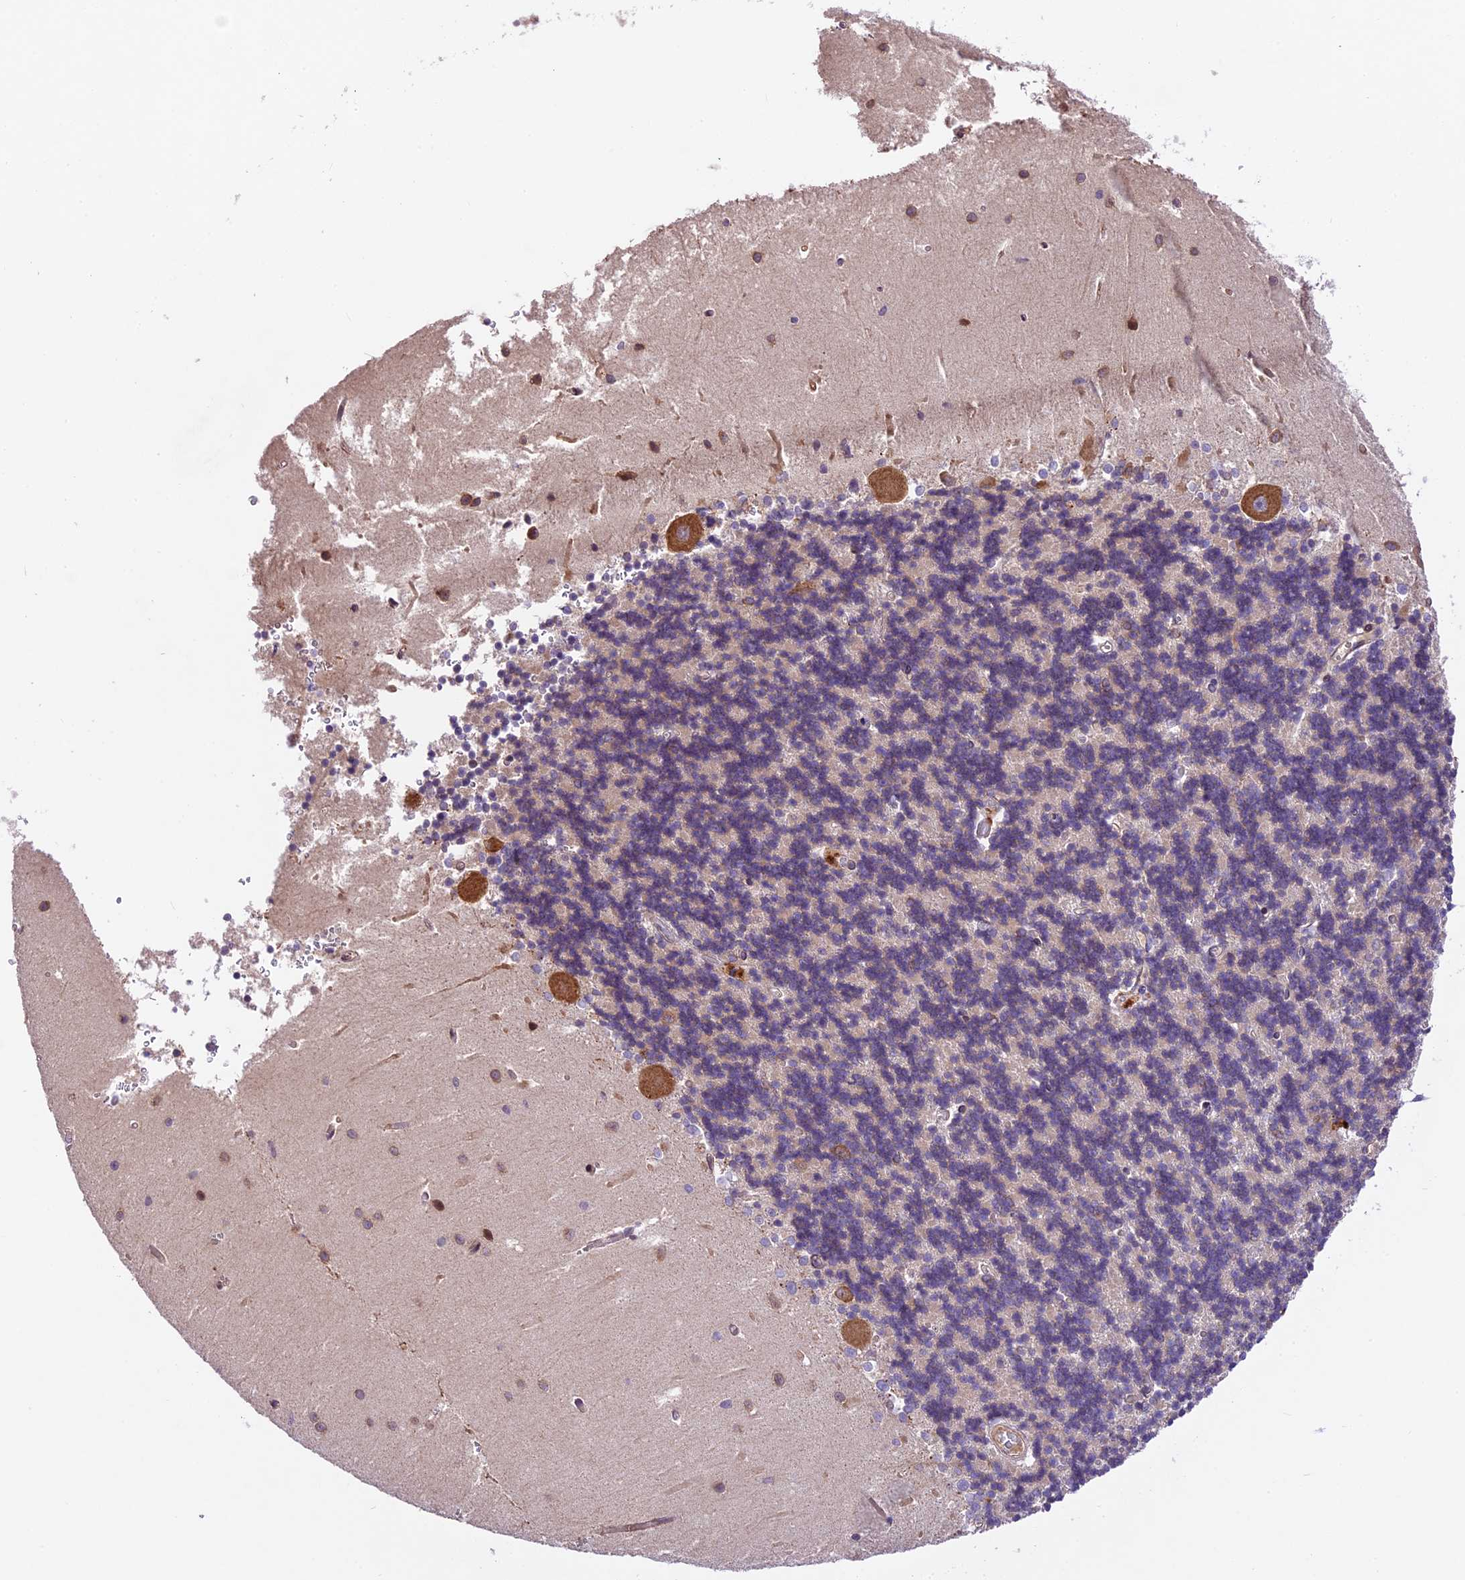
{"staining": {"intensity": "weak", "quantity": "<25%", "location": "cytoplasmic/membranous"}, "tissue": "cerebellum", "cell_type": "Cells in granular layer", "image_type": "normal", "snomed": [{"axis": "morphology", "description": "Normal tissue, NOS"}, {"axis": "topography", "description": "Cerebellum"}], "caption": "Immunohistochemistry (IHC) image of unremarkable cerebellum: human cerebellum stained with DAB shows no significant protein expression in cells in granular layer.", "gene": "CCSER1", "patient": {"sex": "male", "age": 37}}